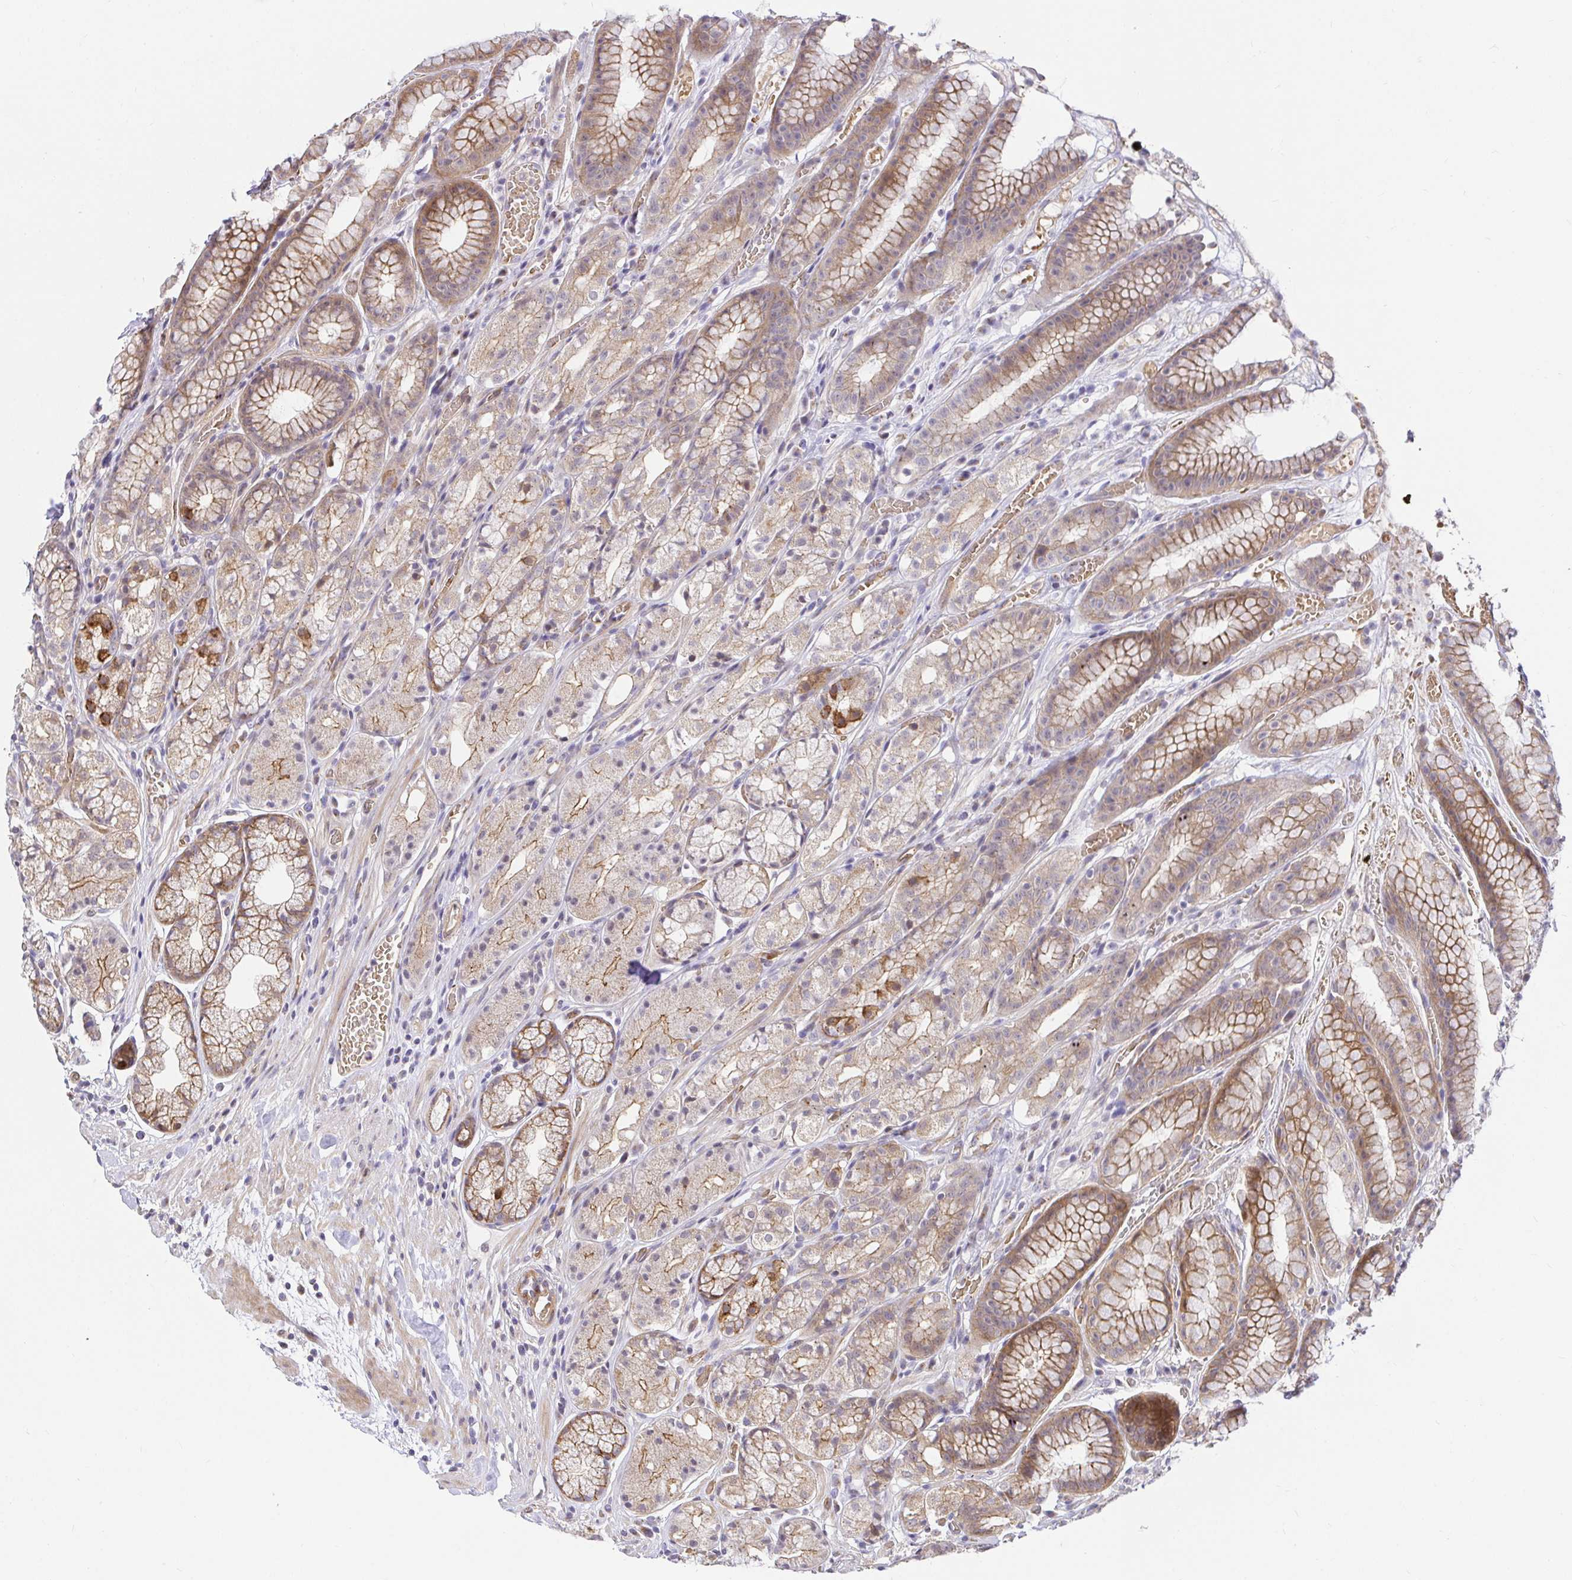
{"staining": {"intensity": "moderate", "quantity": ">75%", "location": "cytoplasmic/membranous"}, "tissue": "stomach", "cell_type": "Glandular cells", "image_type": "normal", "snomed": [{"axis": "morphology", "description": "Normal tissue, NOS"}, {"axis": "topography", "description": "Smooth muscle"}, {"axis": "topography", "description": "Stomach"}], "caption": "Protein staining exhibits moderate cytoplasmic/membranous expression in approximately >75% of glandular cells in benign stomach. Immunohistochemistry stains the protein of interest in brown and the nuclei are stained blue.", "gene": "TRIM55", "patient": {"sex": "male", "age": 70}}